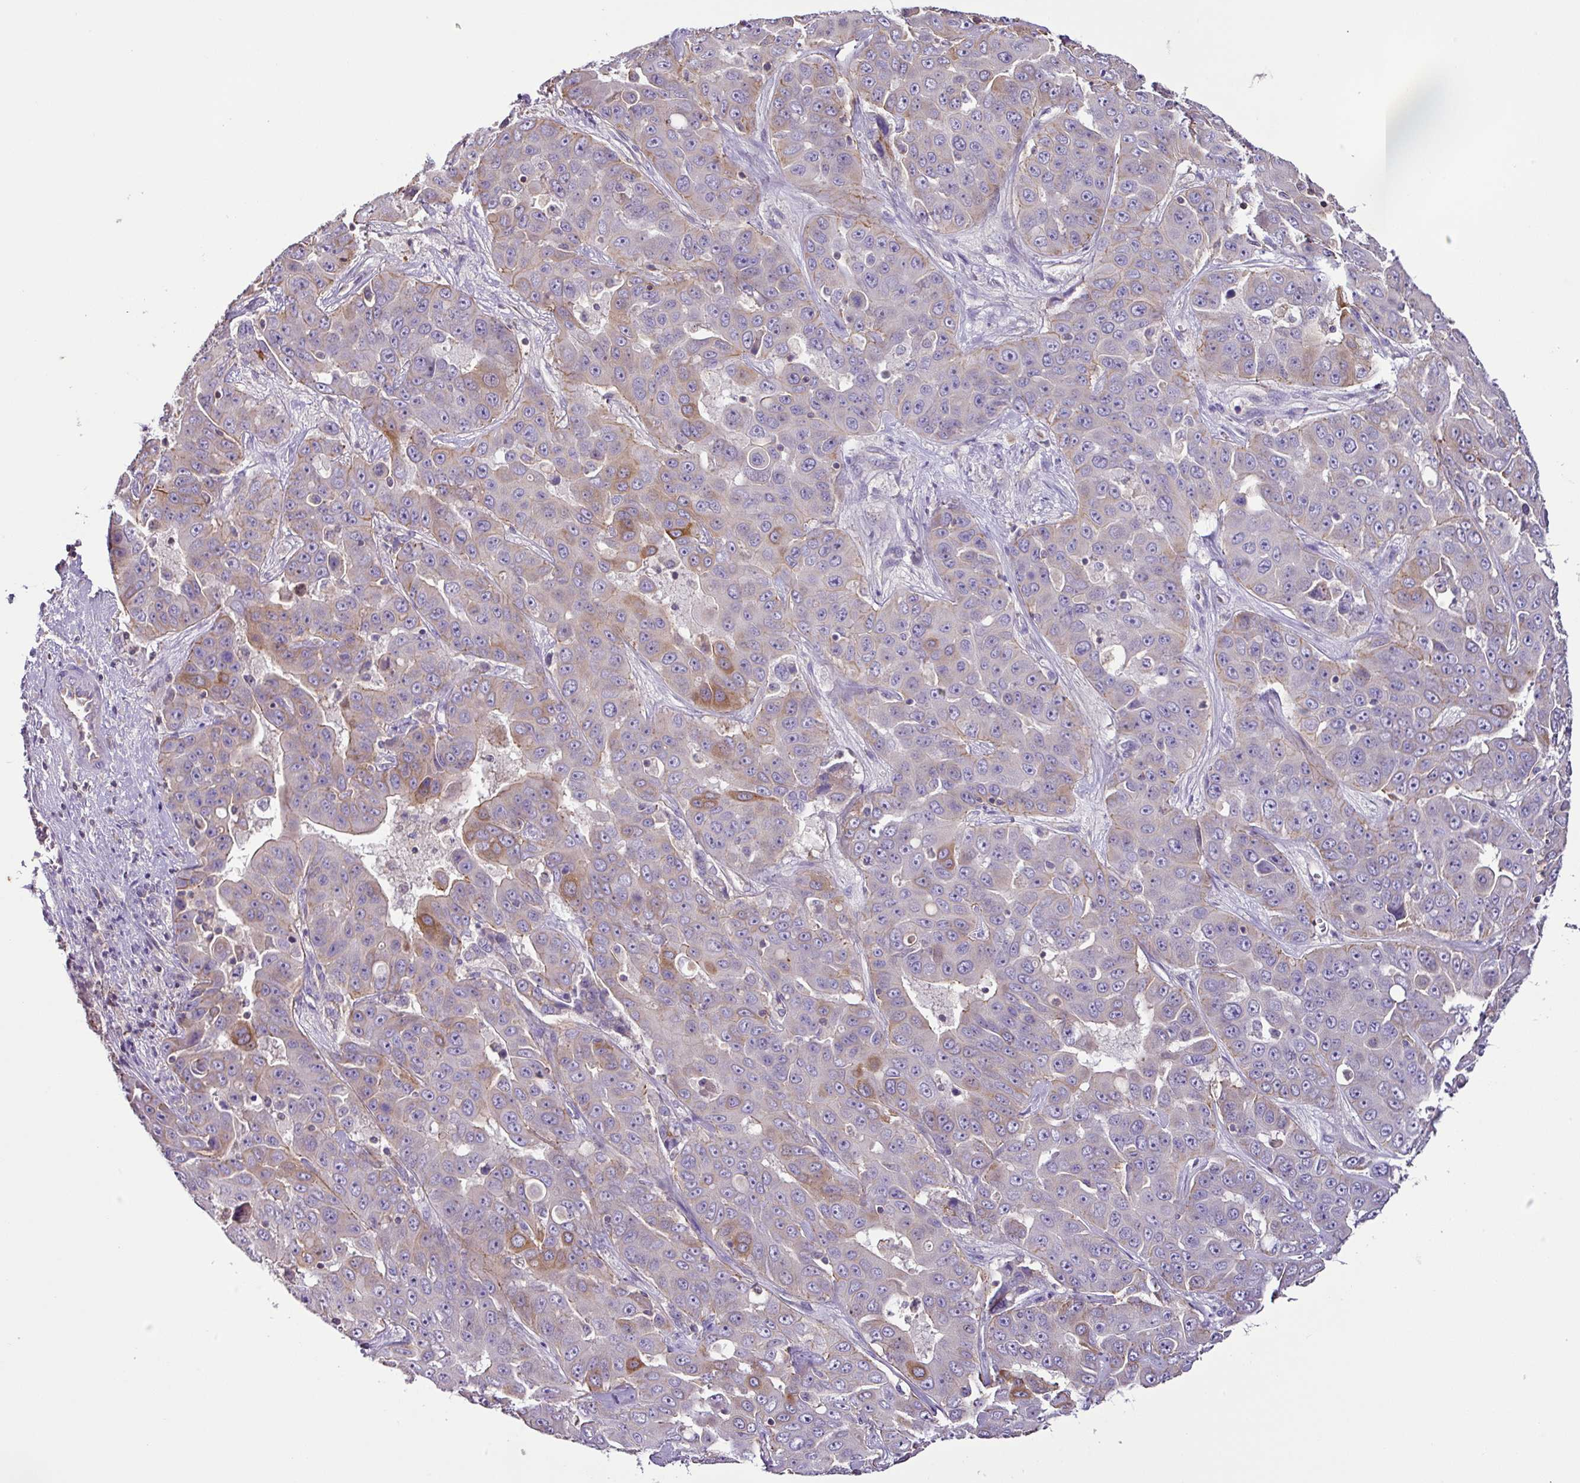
{"staining": {"intensity": "moderate", "quantity": "<25%", "location": "cytoplasmic/membranous"}, "tissue": "liver cancer", "cell_type": "Tumor cells", "image_type": "cancer", "snomed": [{"axis": "morphology", "description": "Cholangiocarcinoma"}, {"axis": "topography", "description": "Liver"}], "caption": "A photomicrograph of liver cholangiocarcinoma stained for a protein displays moderate cytoplasmic/membranous brown staining in tumor cells.", "gene": "AGR3", "patient": {"sex": "female", "age": 52}}